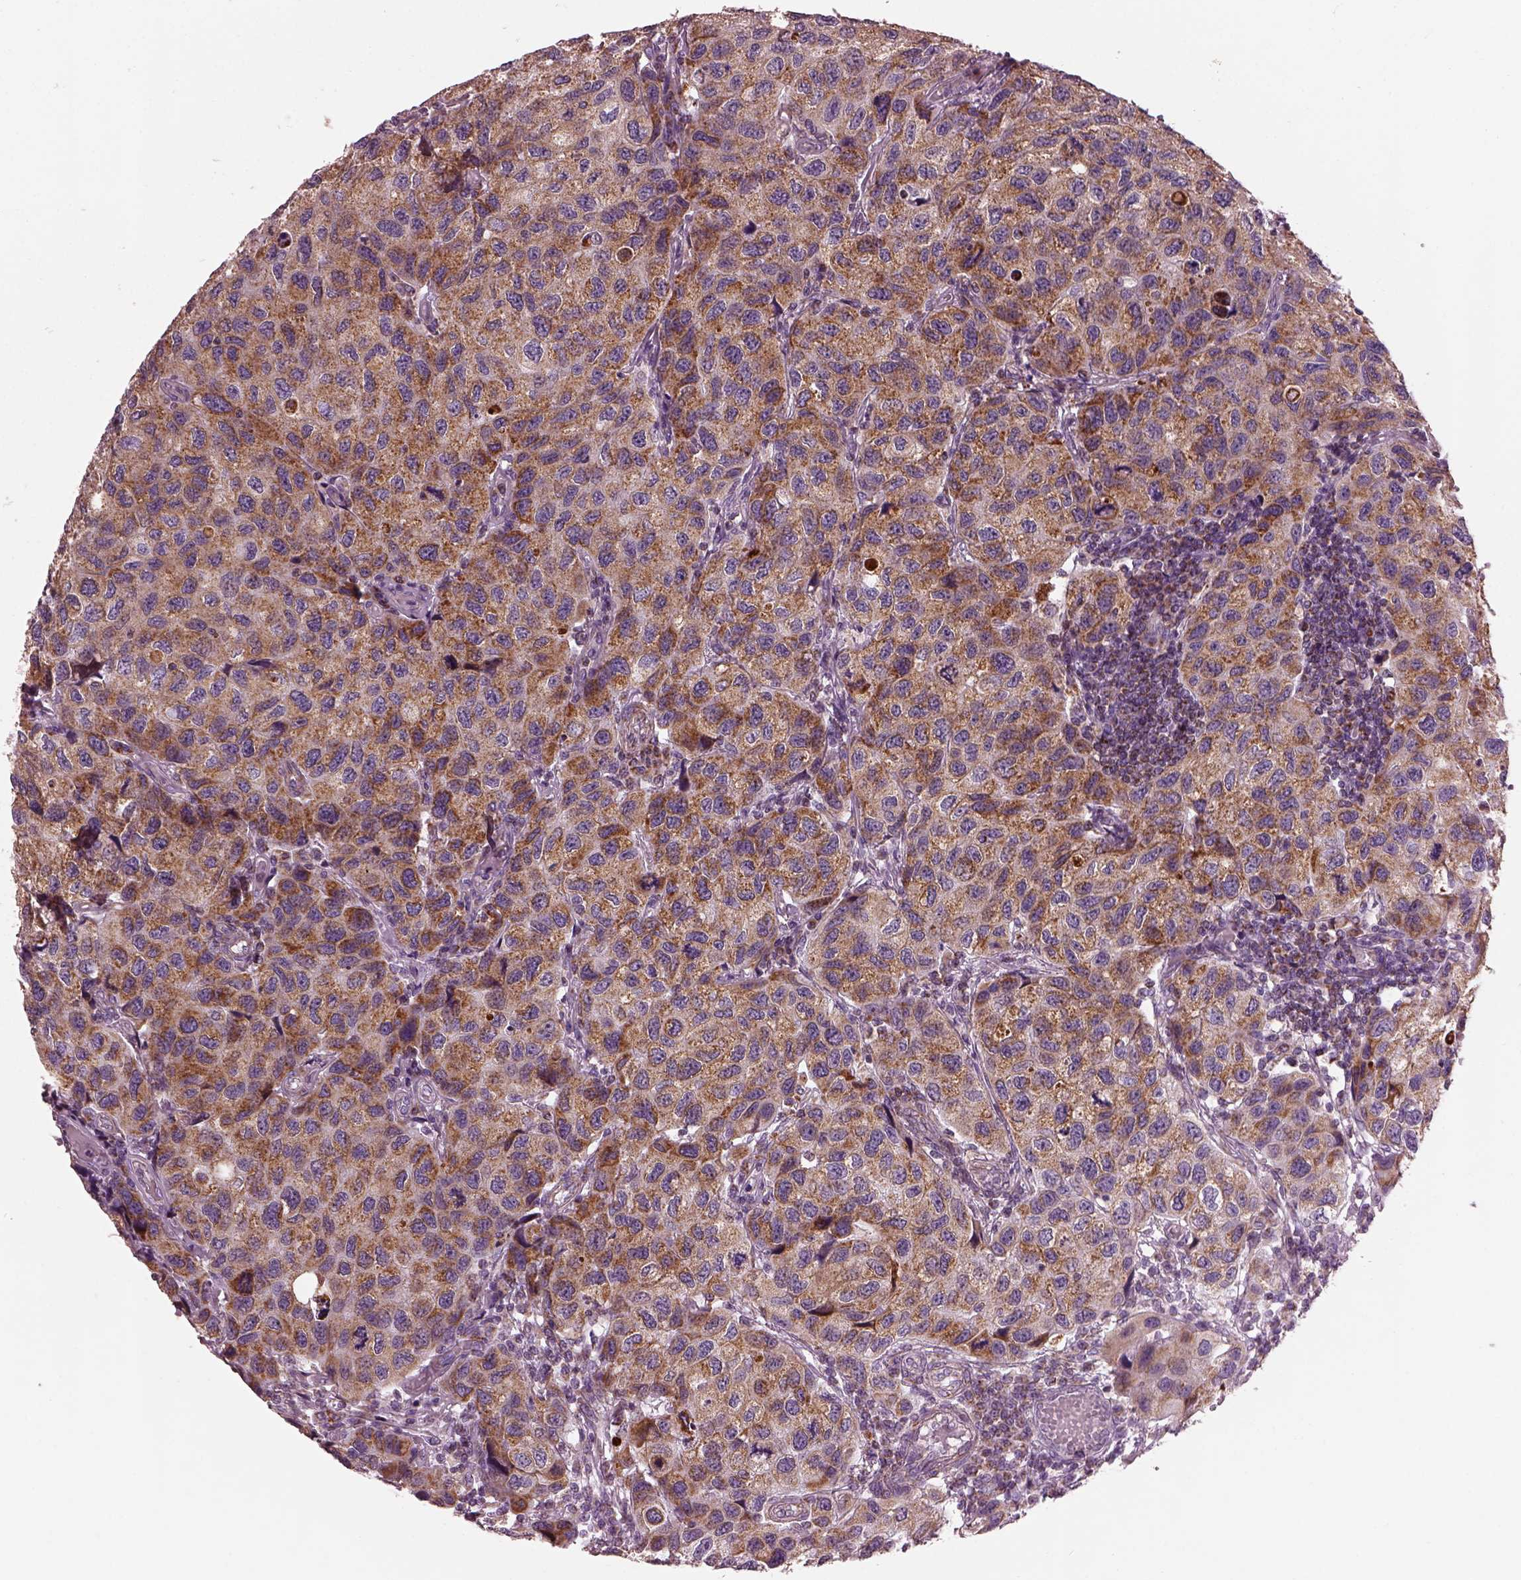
{"staining": {"intensity": "moderate", "quantity": ">75%", "location": "cytoplasmic/membranous"}, "tissue": "urothelial cancer", "cell_type": "Tumor cells", "image_type": "cancer", "snomed": [{"axis": "morphology", "description": "Urothelial carcinoma, High grade"}, {"axis": "topography", "description": "Urinary bladder"}], "caption": "High-grade urothelial carcinoma stained with IHC displays moderate cytoplasmic/membranous positivity in approximately >75% of tumor cells.", "gene": "ATP5MF", "patient": {"sex": "male", "age": 79}}